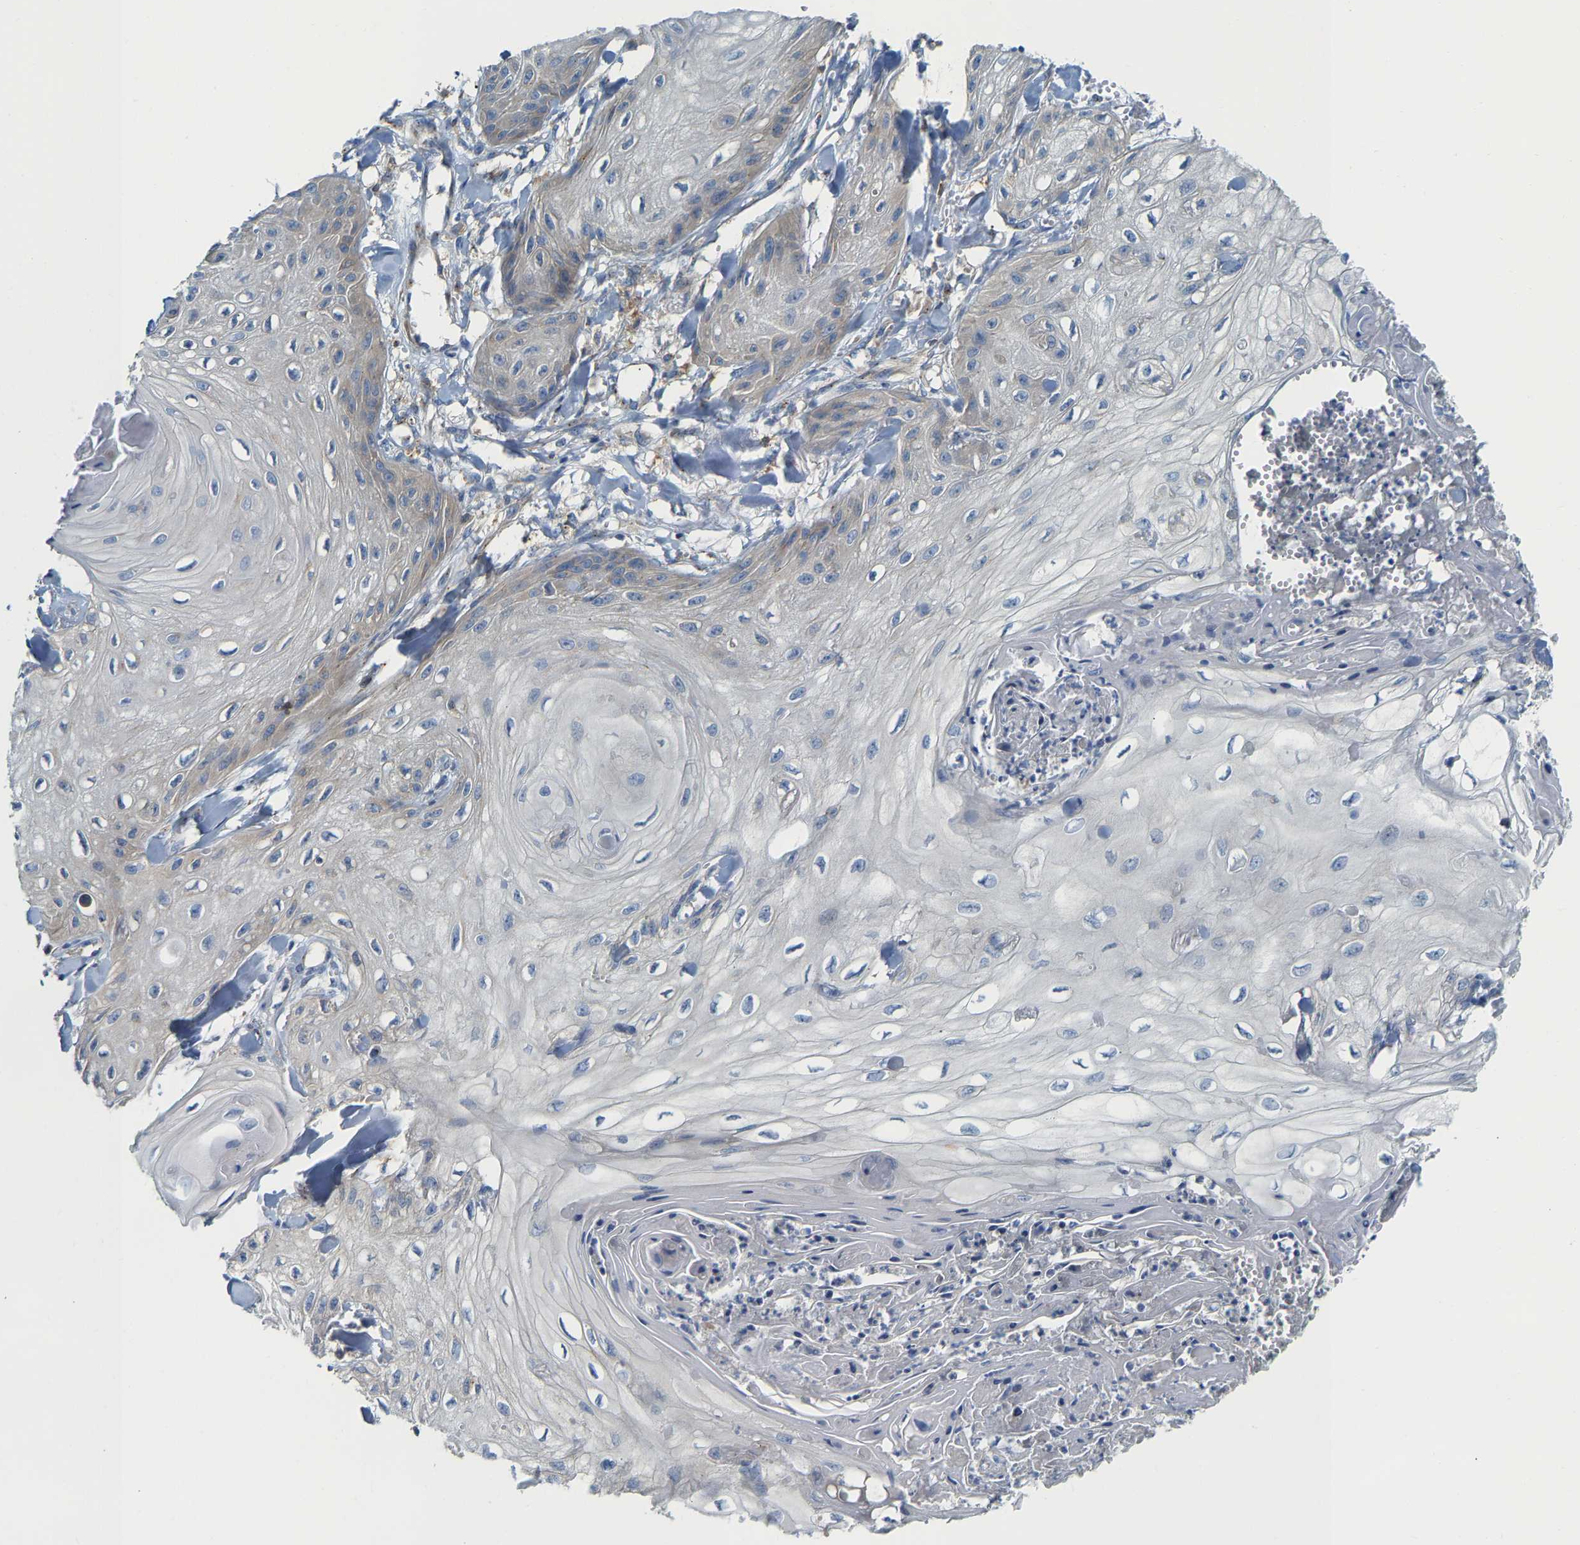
{"staining": {"intensity": "weak", "quantity": "<25%", "location": "cytoplasmic/membranous"}, "tissue": "skin cancer", "cell_type": "Tumor cells", "image_type": "cancer", "snomed": [{"axis": "morphology", "description": "Squamous cell carcinoma, NOS"}, {"axis": "topography", "description": "Skin"}], "caption": "Immunohistochemistry (IHC) image of human skin cancer stained for a protein (brown), which reveals no staining in tumor cells.", "gene": "PCNT", "patient": {"sex": "male", "age": 74}}